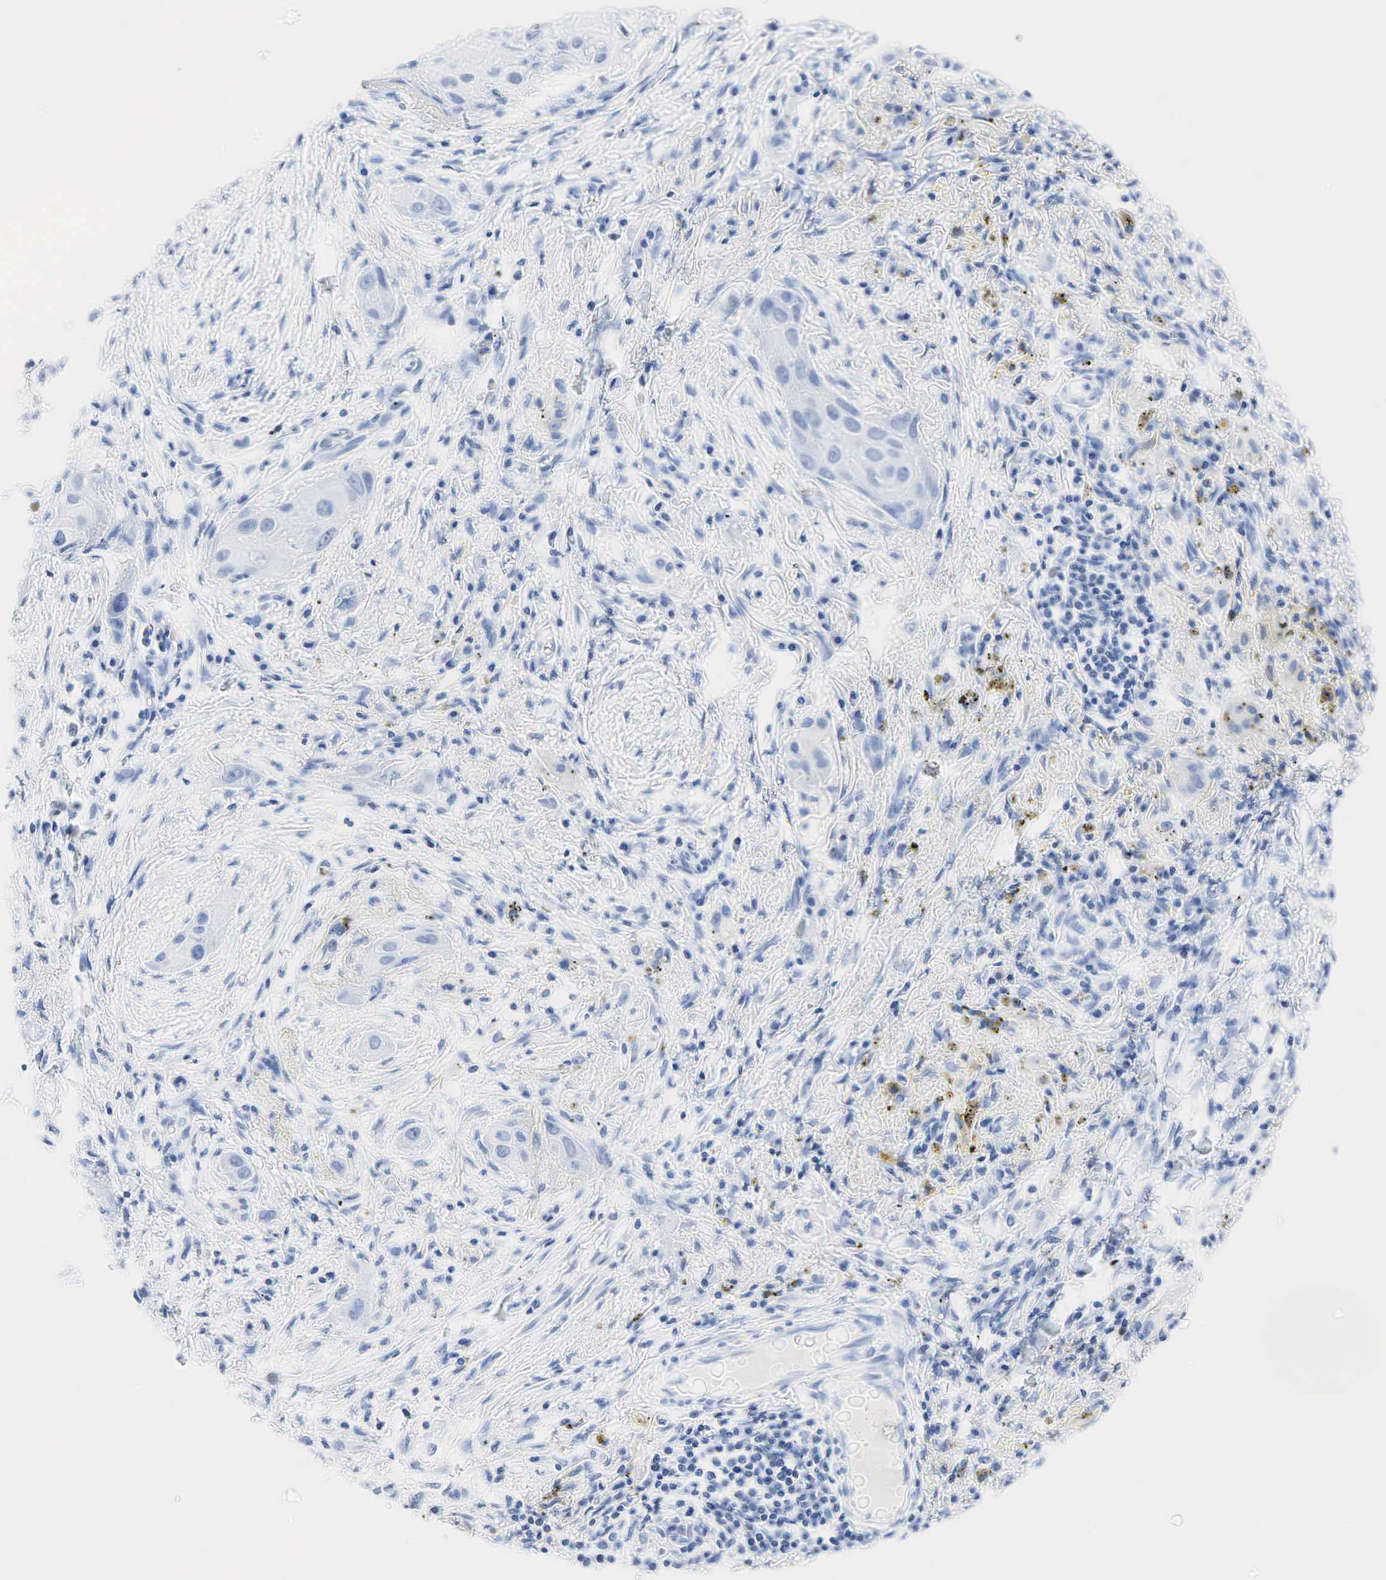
{"staining": {"intensity": "negative", "quantity": "none", "location": "none"}, "tissue": "lung cancer", "cell_type": "Tumor cells", "image_type": "cancer", "snomed": [{"axis": "morphology", "description": "Squamous cell carcinoma, NOS"}, {"axis": "topography", "description": "Lung"}], "caption": "The image reveals no significant expression in tumor cells of lung cancer (squamous cell carcinoma). Brightfield microscopy of immunohistochemistry stained with DAB (3,3'-diaminobenzidine) (brown) and hematoxylin (blue), captured at high magnification.", "gene": "INHA", "patient": {"sex": "male", "age": 71}}